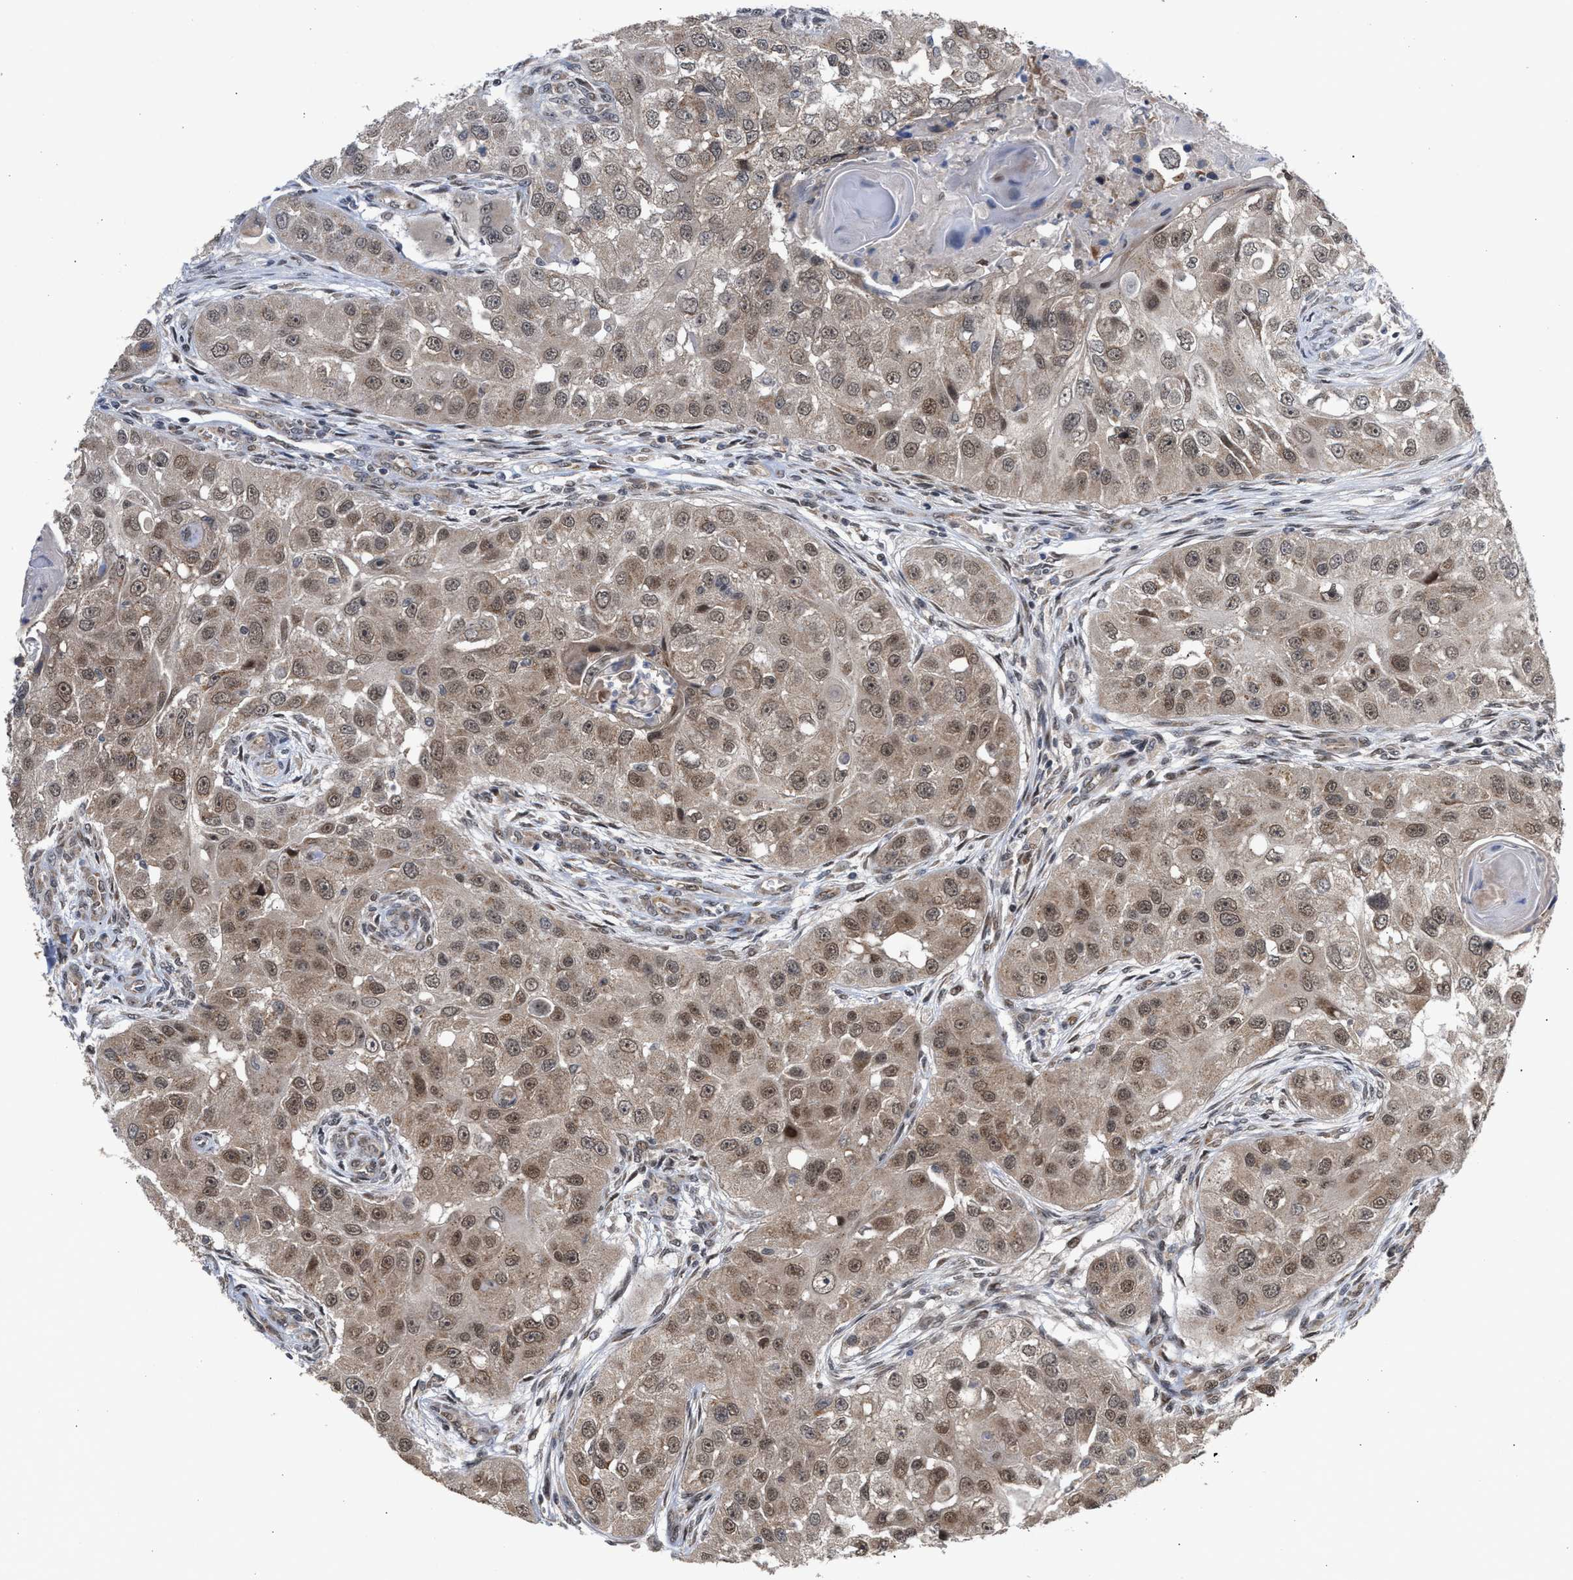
{"staining": {"intensity": "weak", "quantity": ">75%", "location": "cytoplasmic/membranous,nuclear"}, "tissue": "head and neck cancer", "cell_type": "Tumor cells", "image_type": "cancer", "snomed": [{"axis": "morphology", "description": "Normal tissue, NOS"}, {"axis": "morphology", "description": "Squamous cell carcinoma, NOS"}, {"axis": "topography", "description": "Skeletal muscle"}, {"axis": "topography", "description": "Head-Neck"}], "caption": "Immunohistochemistry photomicrograph of human head and neck cancer (squamous cell carcinoma) stained for a protein (brown), which displays low levels of weak cytoplasmic/membranous and nuclear positivity in approximately >75% of tumor cells.", "gene": "MKNK2", "patient": {"sex": "male", "age": 51}}